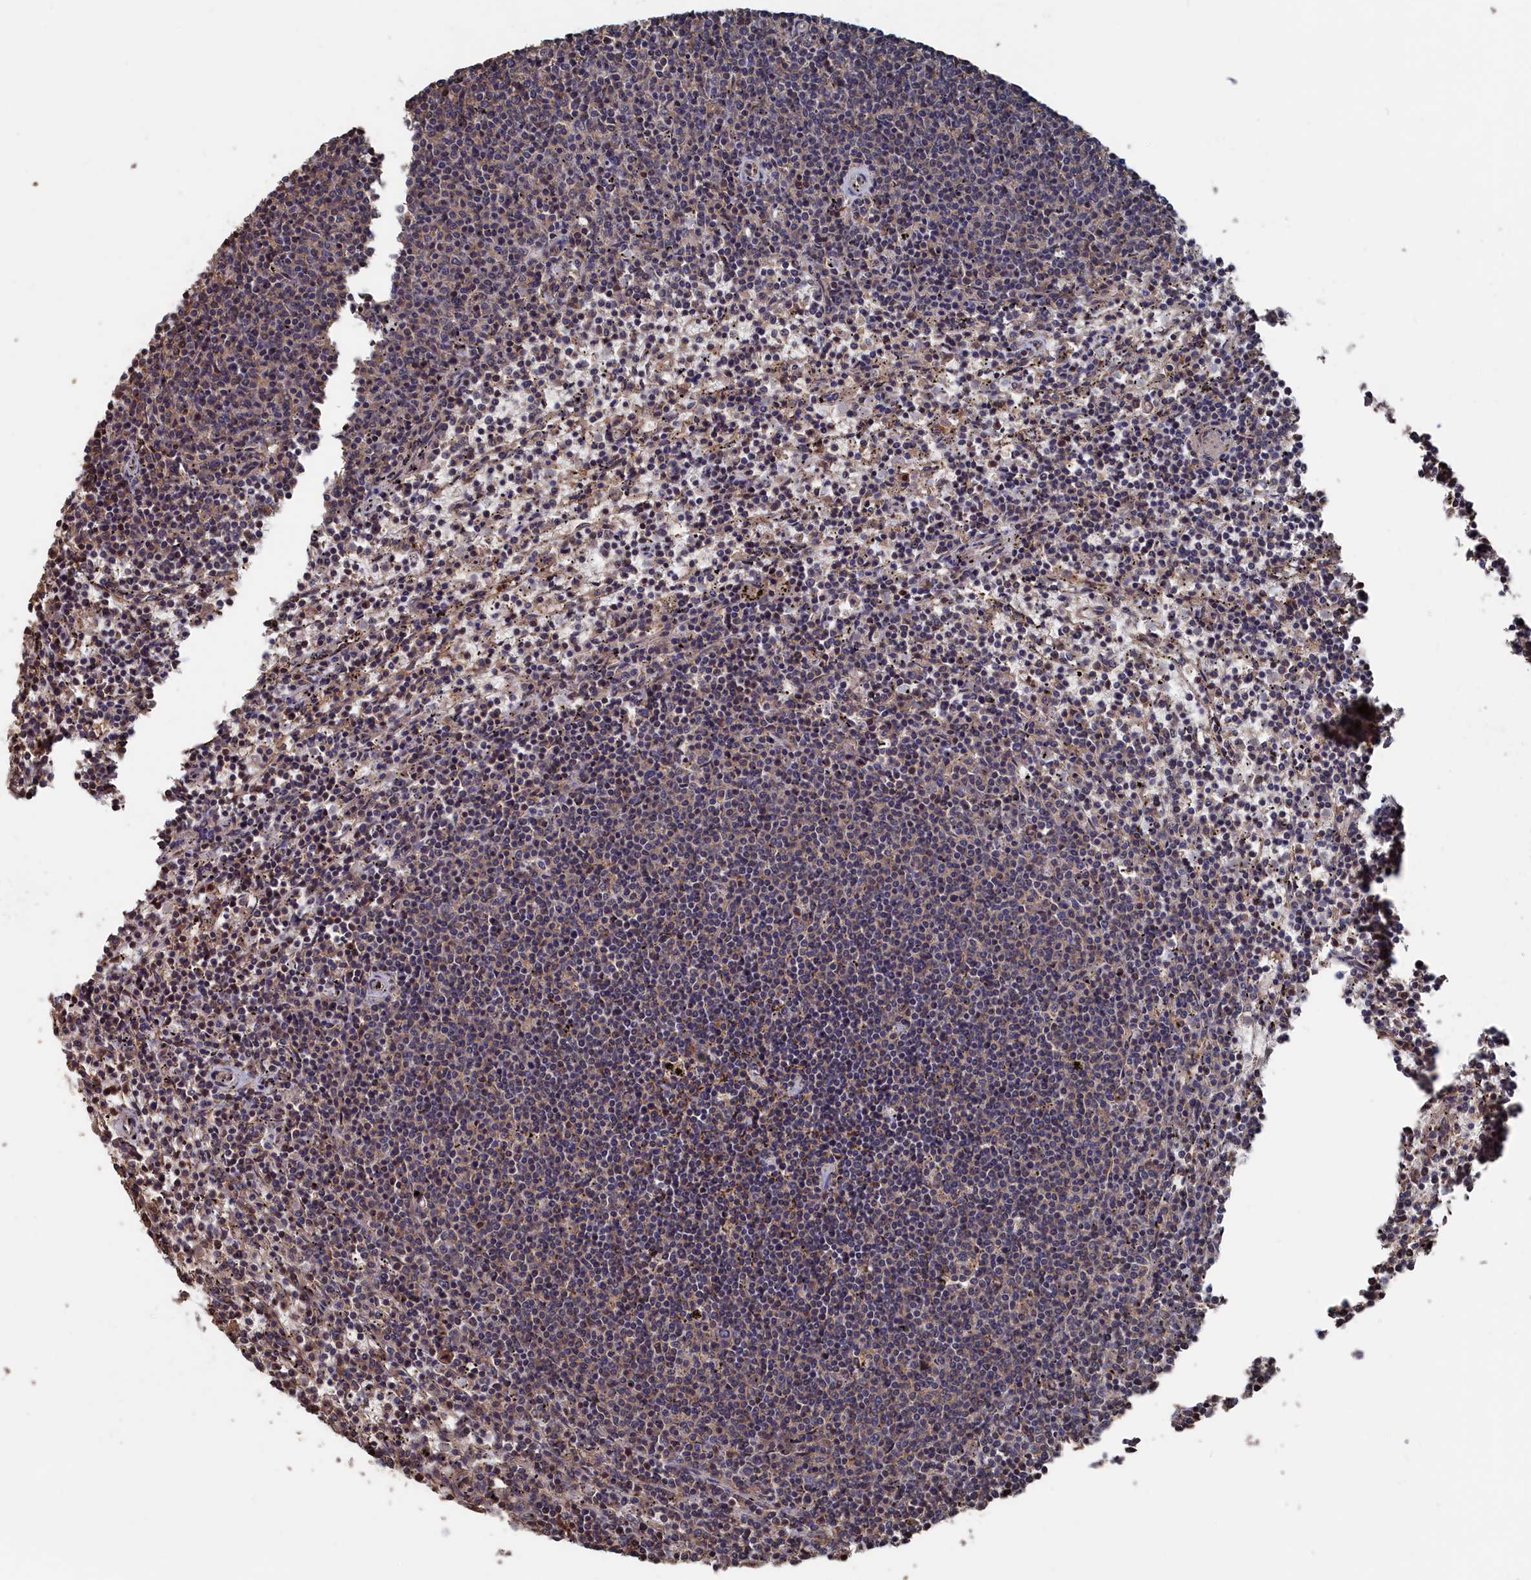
{"staining": {"intensity": "negative", "quantity": "none", "location": "none"}, "tissue": "lymphoma", "cell_type": "Tumor cells", "image_type": "cancer", "snomed": [{"axis": "morphology", "description": "Malignant lymphoma, non-Hodgkin's type, Low grade"}, {"axis": "topography", "description": "Spleen"}], "caption": "Low-grade malignant lymphoma, non-Hodgkin's type stained for a protein using immunohistochemistry displays no positivity tumor cells.", "gene": "PDE12", "patient": {"sex": "female", "age": 50}}